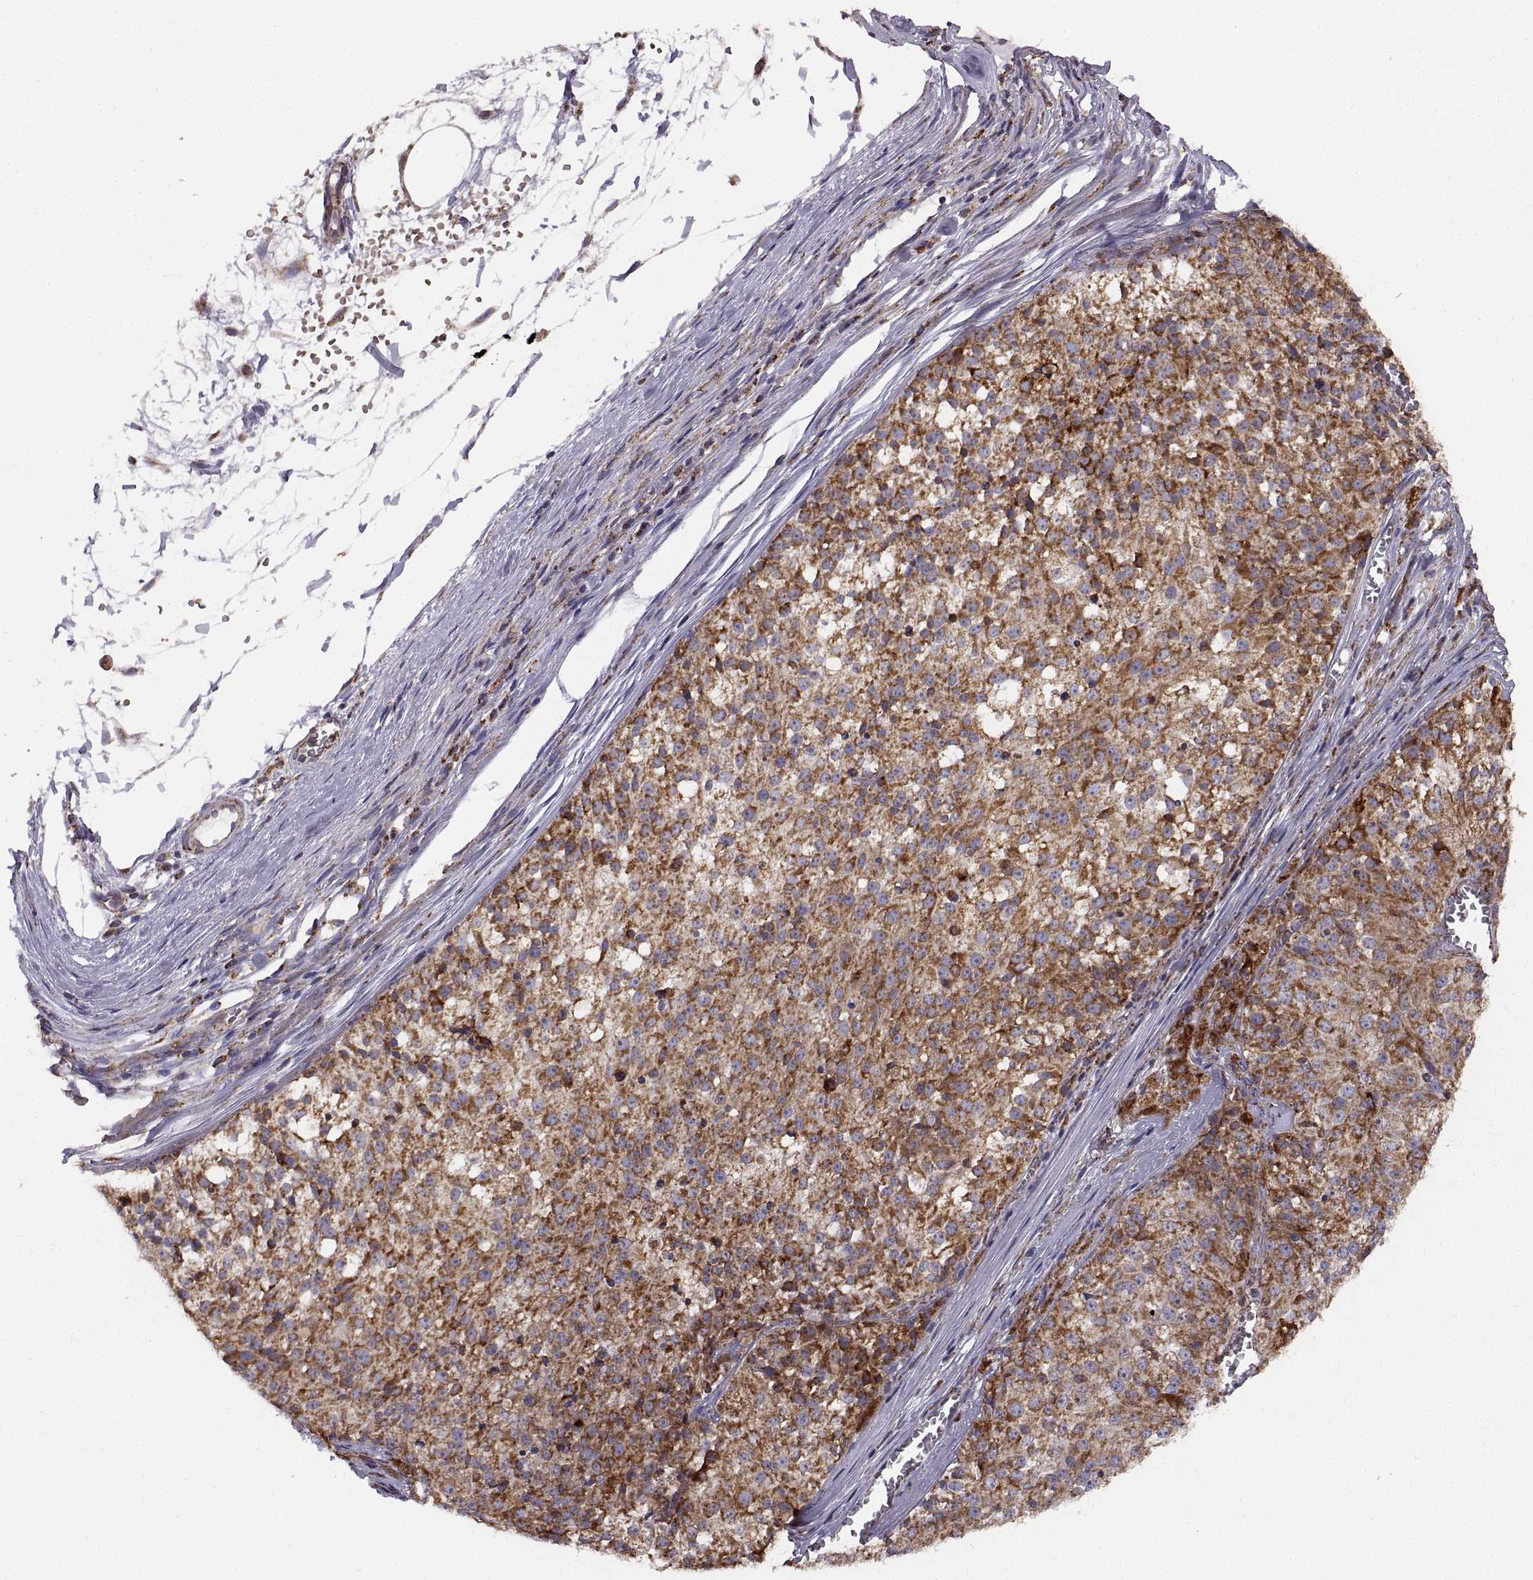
{"staining": {"intensity": "strong", "quantity": ">75%", "location": "cytoplasmic/membranous"}, "tissue": "melanoma", "cell_type": "Tumor cells", "image_type": "cancer", "snomed": [{"axis": "morphology", "description": "Malignant melanoma, Metastatic site"}, {"axis": "topography", "description": "Lymph node"}], "caption": "Protein staining of melanoma tissue demonstrates strong cytoplasmic/membranous staining in approximately >75% of tumor cells.", "gene": "ARSD", "patient": {"sex": "female", "age": 64}}